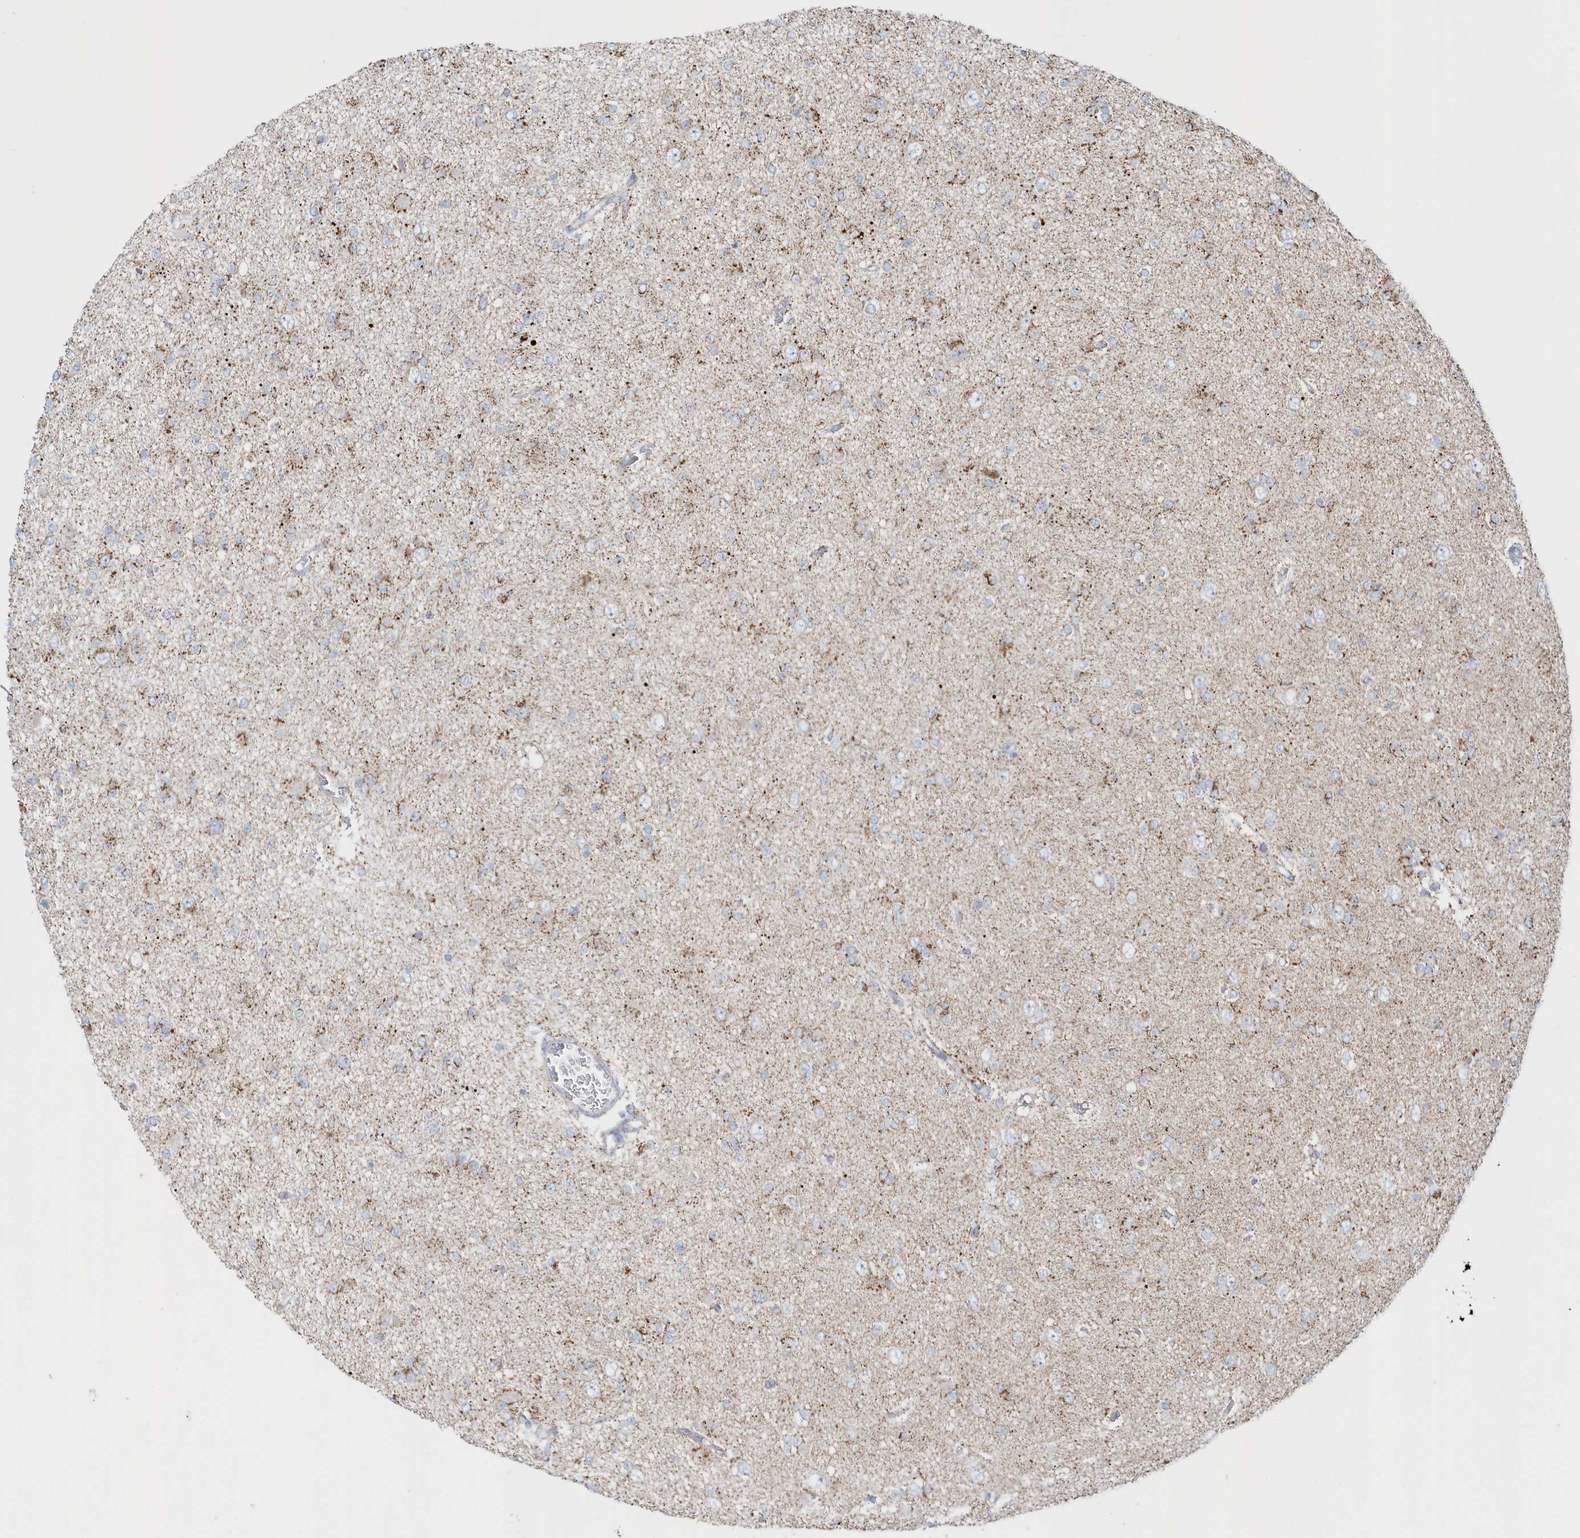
{"staining": {"intensity": "weak", "quantity": "25%-75%", "location": "cytoplasmic/membranous"}, "tissue": "glioma", "cell_type": "Tumor cells", "image_type": "cancer", "snomed": [{"axis": "morphology", "description": "Glioma, malignant, Low grade"}, {"axis": "topography", "description": "Brain"}], "caption": "Glioma stained with DAB (3,3'-diaminobenzidine) immunohistochemistry displays low levels of weak cytoplasmic/membranous positivity in about 25%-75% of tumor cells. (Stains: DAB in brown, nuclei in blue, Microscopy: brightfield microscopy at high magnification).", "gene": "TMCO6", "patient": {"sex": "female", "age": 22}}